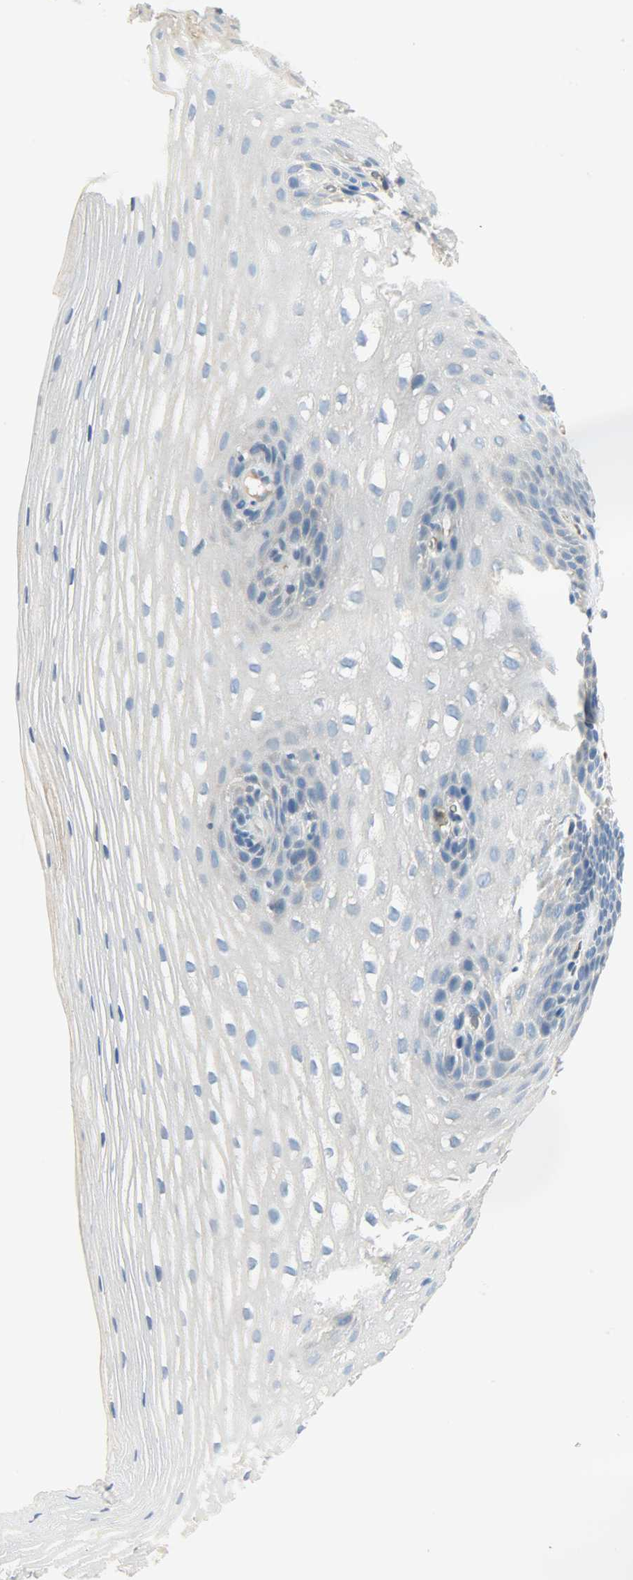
{"staining": {"intensity": "negative", "quantity": "none", "location": "none"}, "tissue": "esophagus", "cell_type": "Squamous epithelial cells", "image_type": "normal", "snomed": [{"axis": "morphology", "description": "Normal tissue, NOS"}, {"axis": "topography", "description": "Esophagus"}], "caption": "IHC of normal human esophagus exhibits no positivity in squamous epithelial cells.", "gene": "WARS1", "patient": {"sex": "female", "age": 70}}